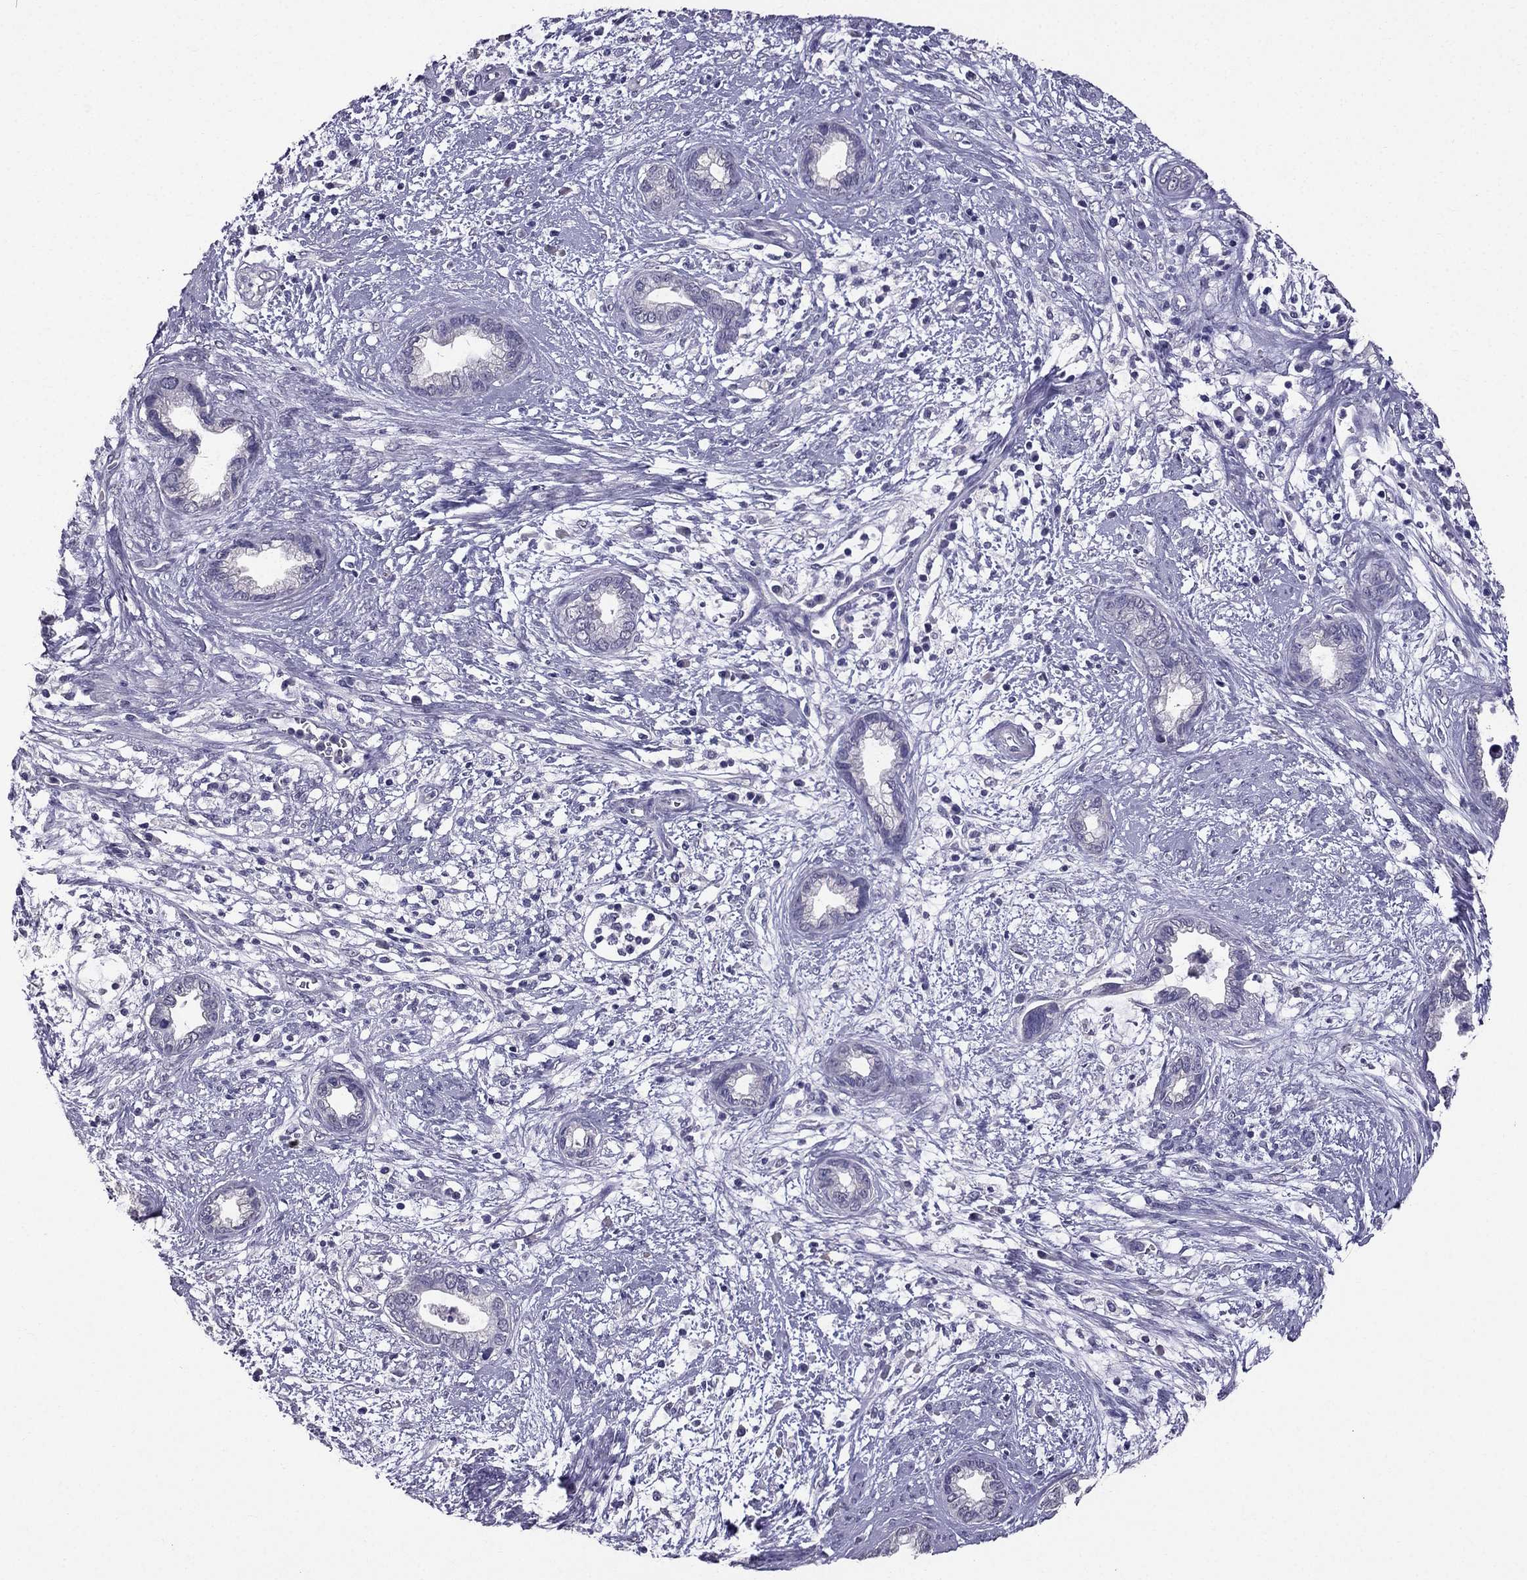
{"staining": {"intensity": "negative", "quantity": "none", "location": "none"}, "tissue": "cervical cancer", "cell_type": "Tumor cells", "image_type": "cancer", "snomed": [{"axis": "morphology", "description": "Adenocarcinoma, NOS"}, {"axis": "topography", "description": "Cervix"}], "caption": "This is a photomicrograph of immunohistochemistry staining of cervical cancer (adenocarcinoma), which shows no expression in tumor cells. (DAB immunohistochemistry (IHC), high magnification).", "gene": "SCG5", "patient": {"sex": "female", "age": 62}}